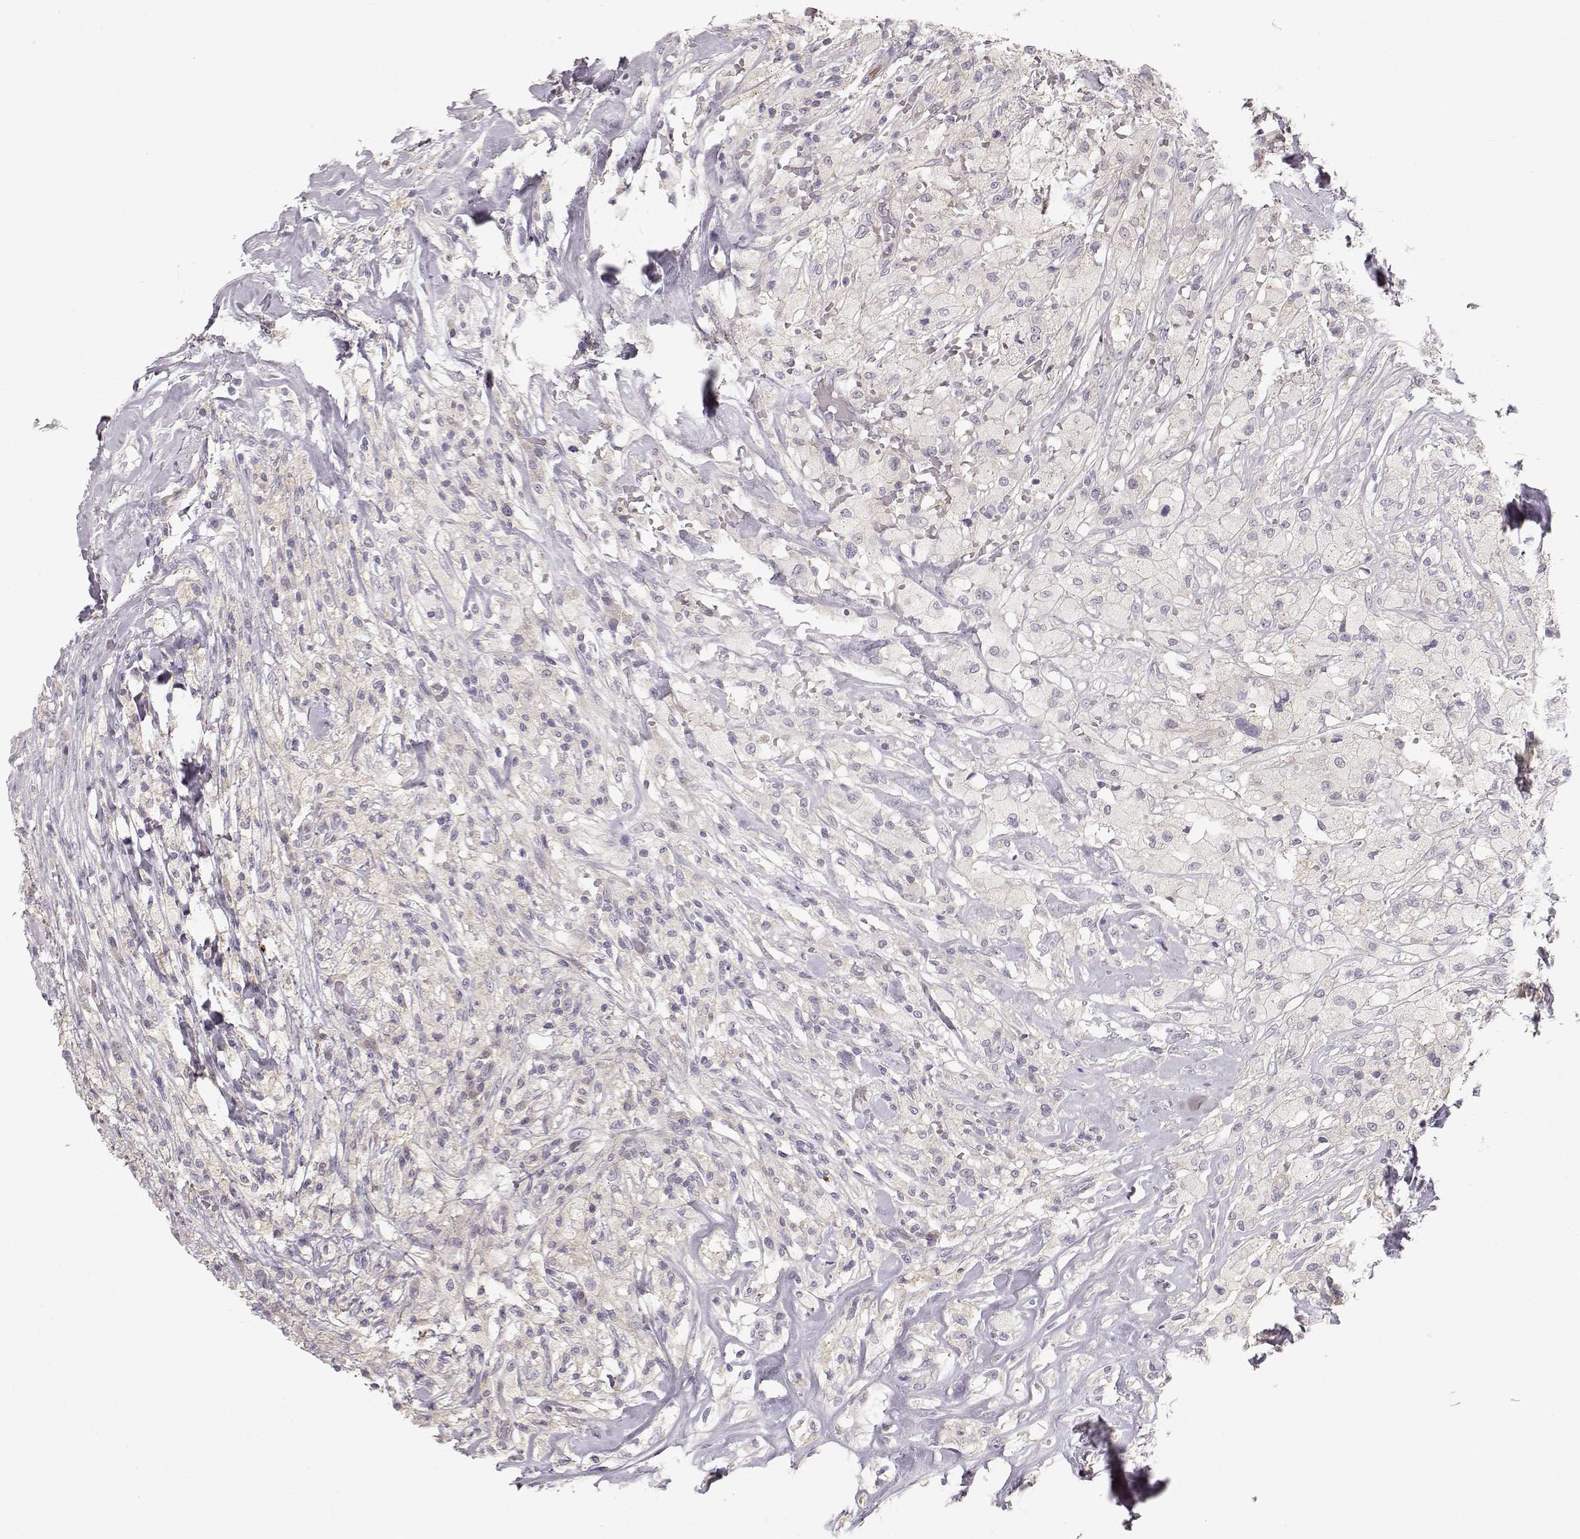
{"staining": {"intensity": "negative", "quantity": "none", "location": "none"}, "tissue": "testis cancer", "cell_type": "Tumor cells", "image_type": "cancer", "snomed": [{"axis": "morphology", "description": "Necrosis, NOS"}, {"axis": "morphology", "description": "Carcinoma, Embryonal, NOS"}, {"axis": "topography", "description": "Testis"}], "caption": "Tumor cells show no significant protein expression in testis cancer.", "gene": "ARHGAP8", "patient": {"sex": "male", "age": 19}}